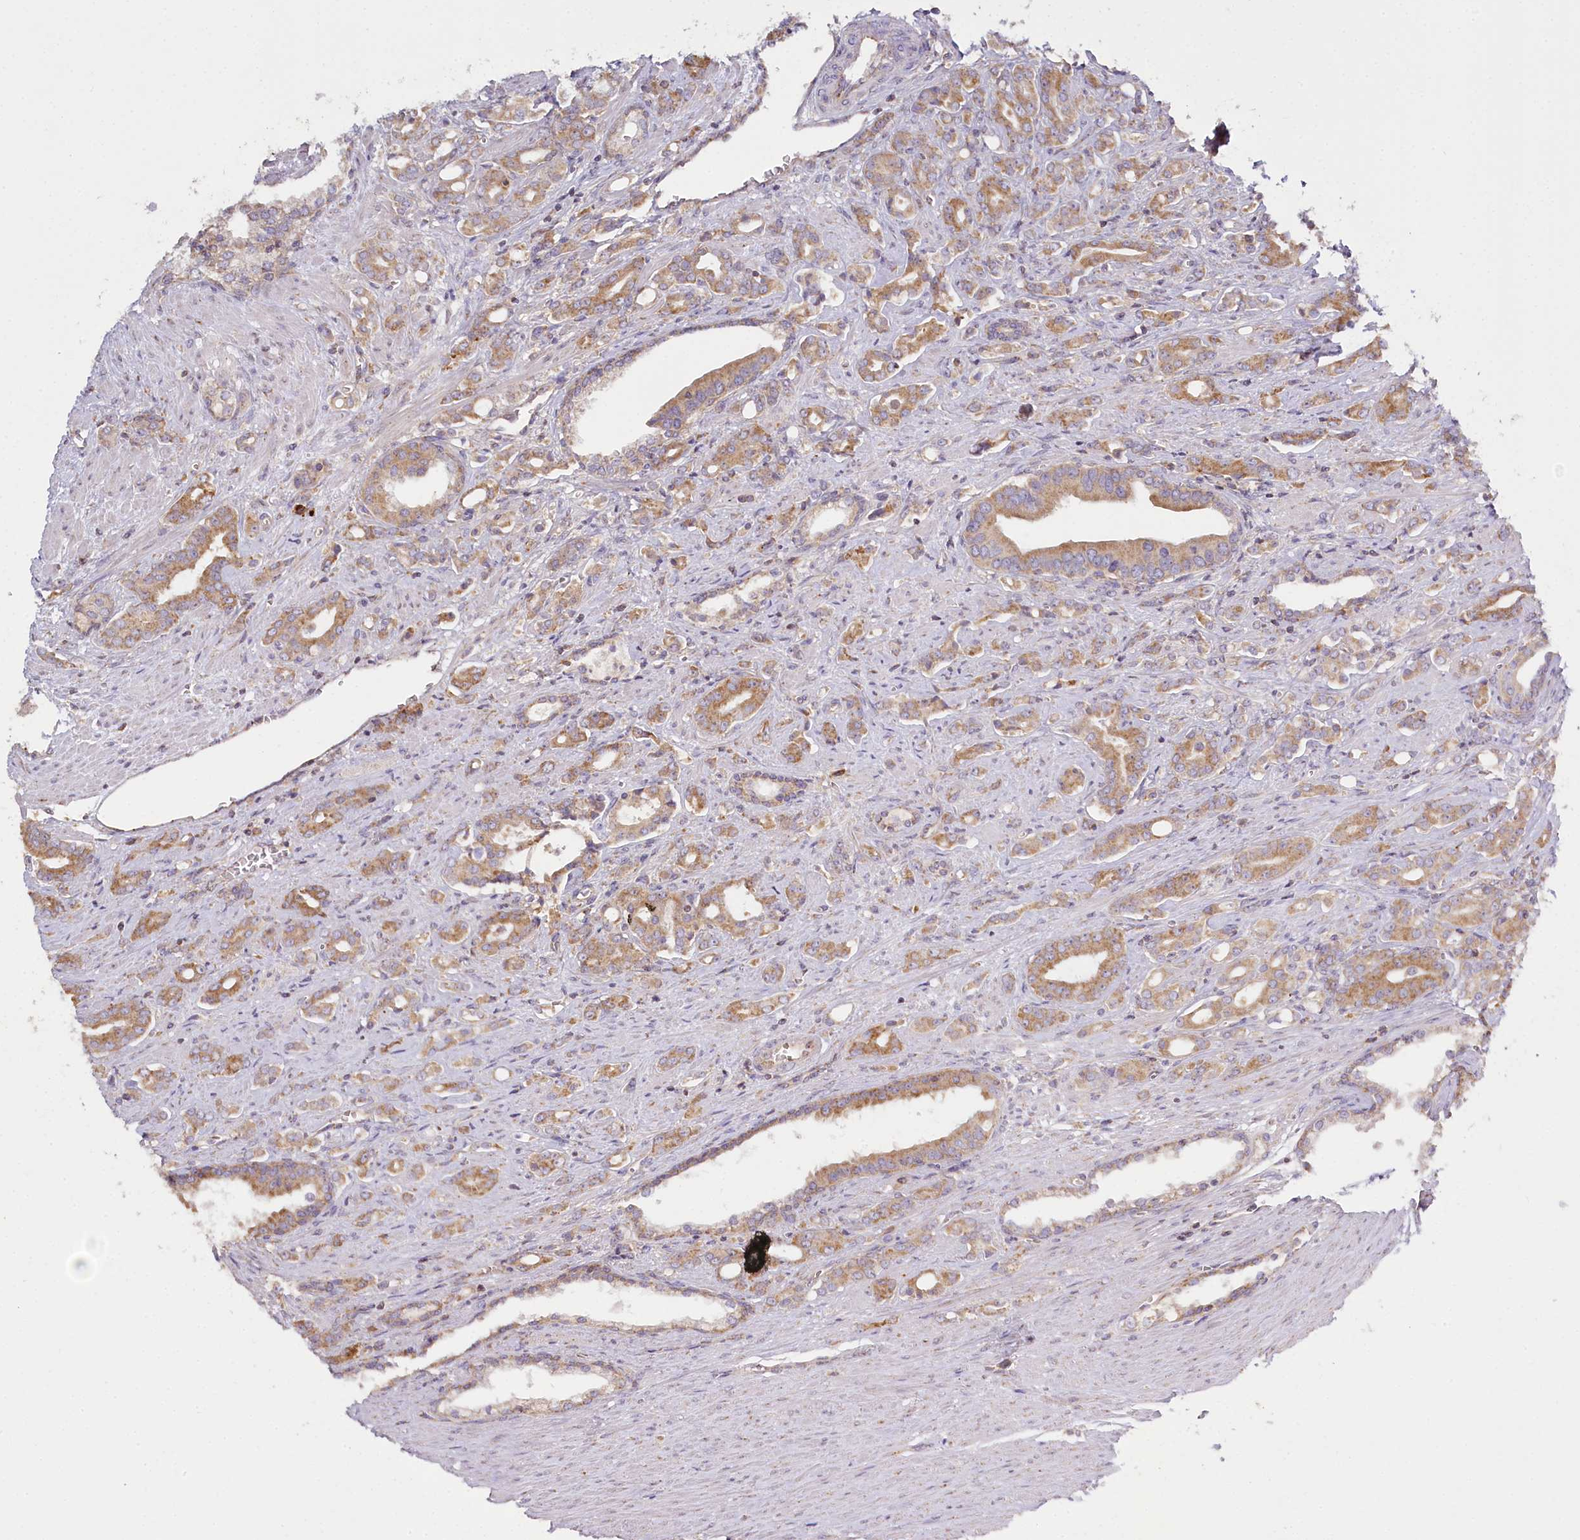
{"staining": {"intensity": "moderate", "quantity": ">75%", "location": "cytoplasmic/membranous"}, "tissue": "prostate cancer", "cell_type": "Tumor cells", "image_type": "cancer", "snomed": [{"axis": "morphology", "description": "Adenocarcinoma, High grade"}, {"axis": "topography", "description": "Prostate"}], "caption": "Immunohistochemical staining of human high-grade adenocarcinoma (prostate) demonstrates medium levels of moderate cytoplasmic/membranous protein expression in about >75% of tumor cells.", "gene": "ACOX2", "patient": {"sex": "male", "age": 72}}